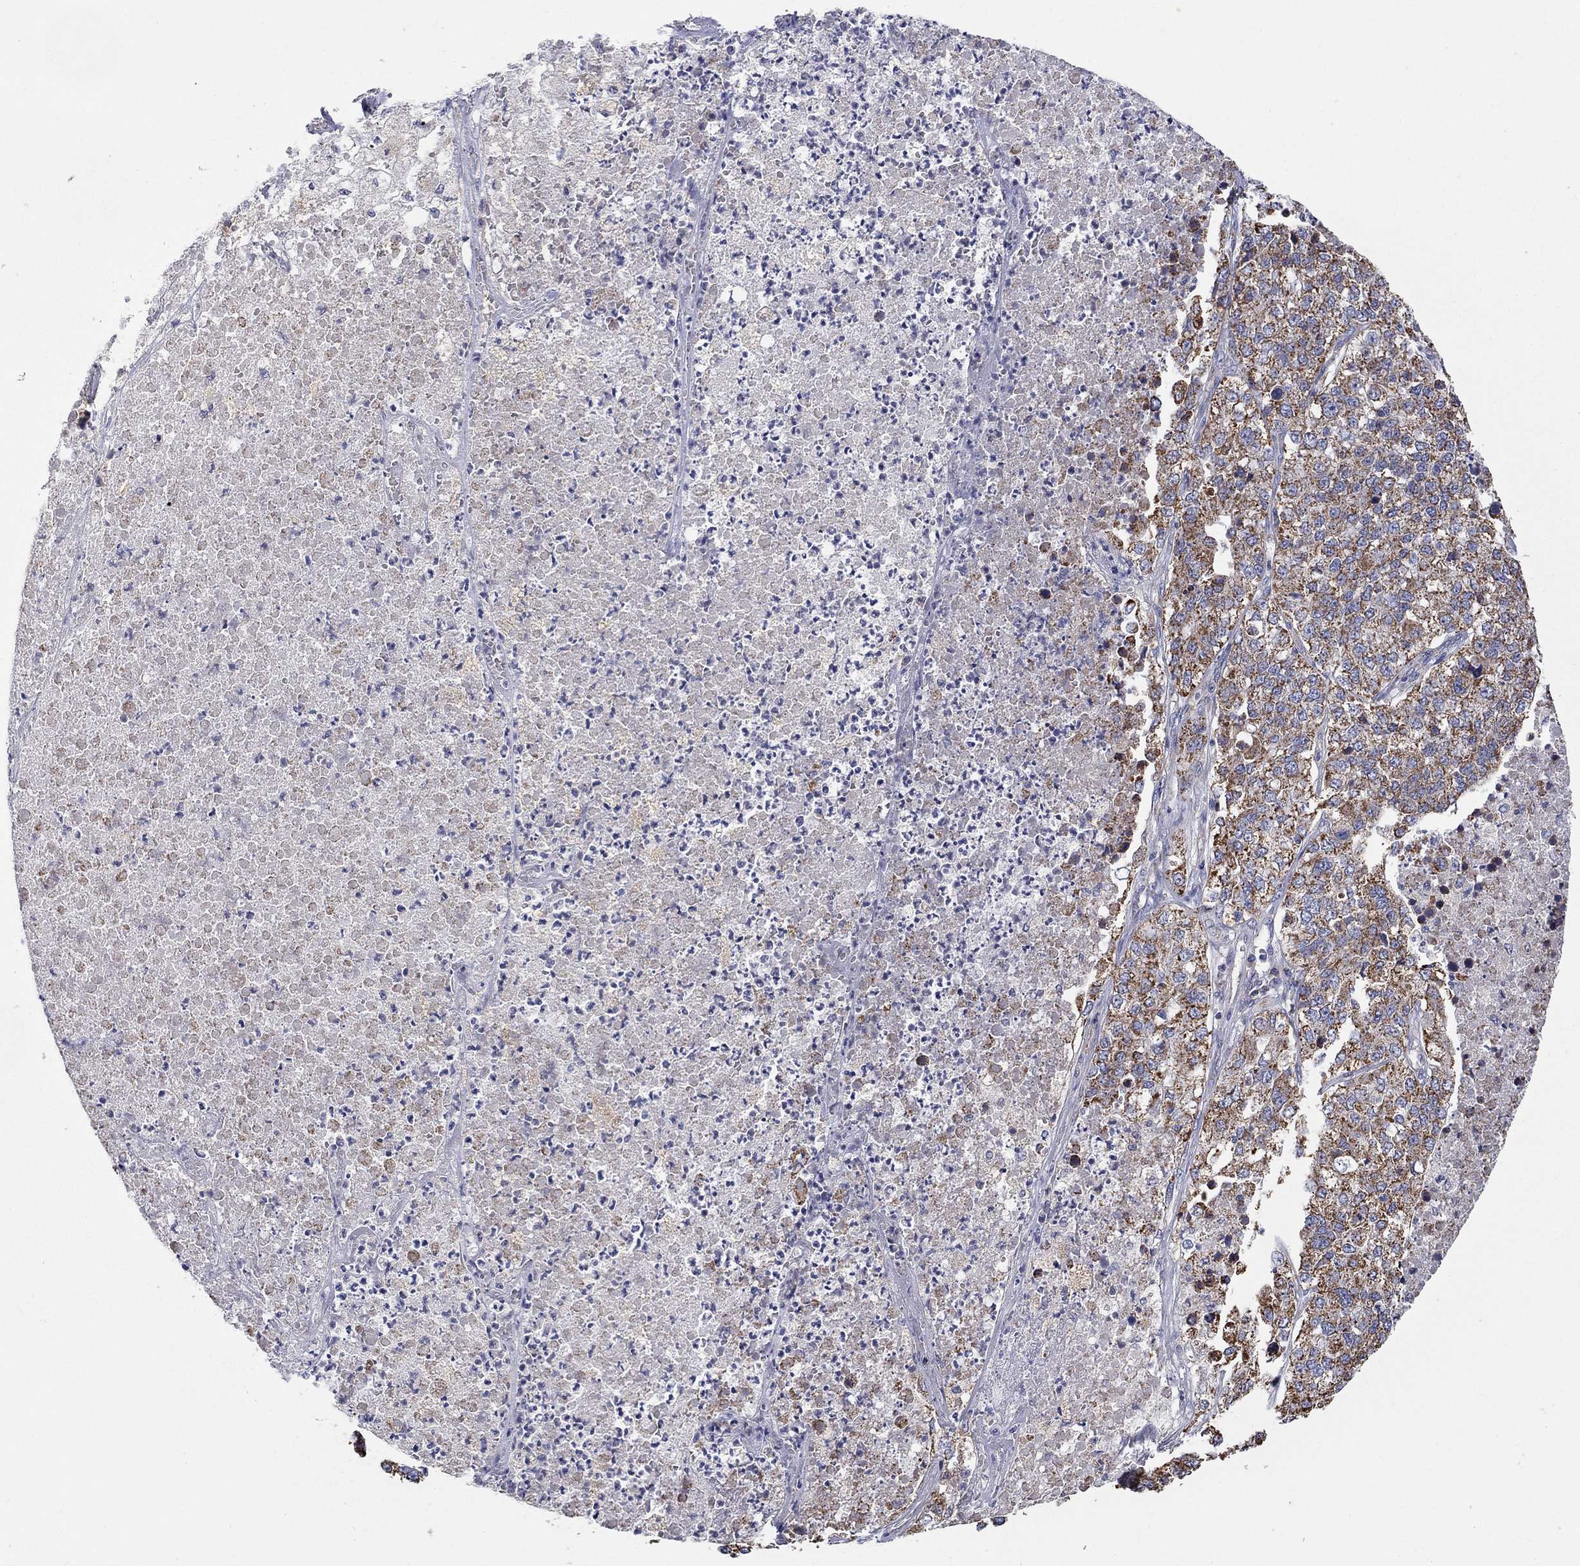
{"staining": {"intensity": "moderate", "quantity": ">75%", "location": "cytoplasmic/membranous"}, "tissue": "lung cancer", "cell_type": "Tumor cells", "image_type": "cancer", "snomed": [{"axis": "morphology", "description": "Adenocarcinoma, NOS"}, {"axis": "topography", "description": "Lung"}], "caption": "DAB immunohistochemical staining of lung cancer demonstrates moderate cytoplasmic/membranous protein positivity in about >75% of tumor cells. (Brightfield microscopy of DAB IHC at high magnification).", "gene": "HPS5", "patient": {"sex": "male", "age": 49}}